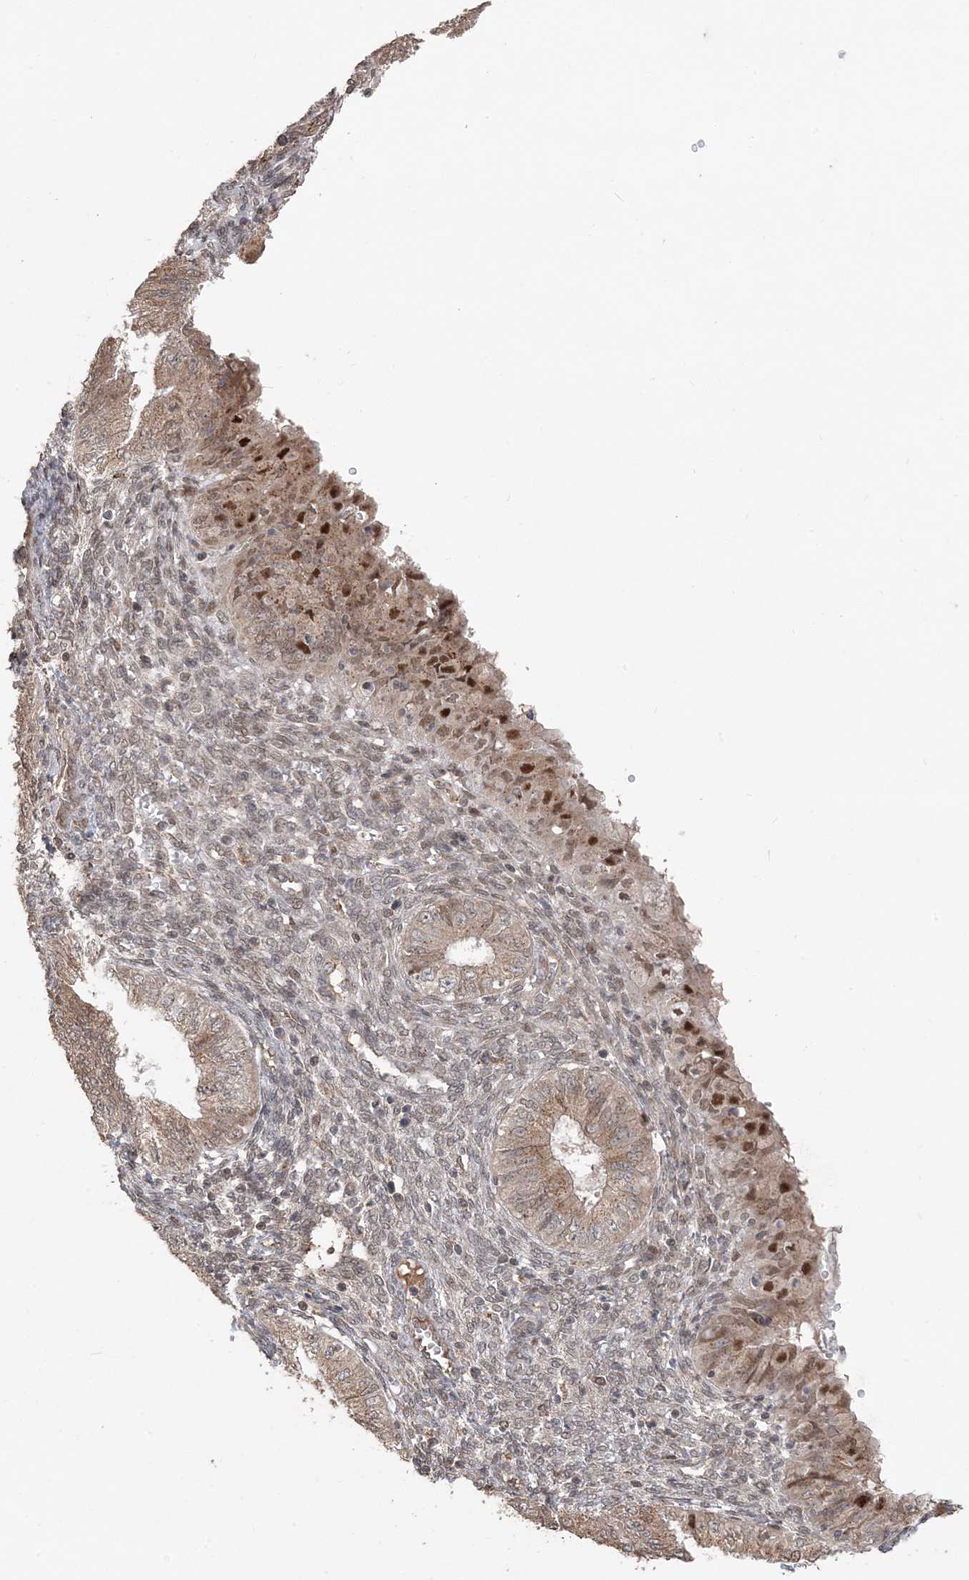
{"staining": {"intensity": "moderate", "quantity": ">75%", "location": "cytoplasmic/membranous,nuclear"}, "tissue": "endometrial cancer", "cell_type": "Tumor cells", "image_type": "cancer", "snomed": [{"axis": "morphology", "description": "Normal tissue, NOS"}, {"axis": "morphology", "description": "Adenocarcinoma, NOS"}, {"axis": "topography", "description": "Endometrium"}], "caption": "Protein expression analysis of human endometrial adenocarcinoma reveals moderate cytoplasmic/membranous and nuclear positivity in about >75% of tumor cells. Nuclei are stained in blue.", "gene": "RER1", "patient": {"sex": "female", "age": 53}}